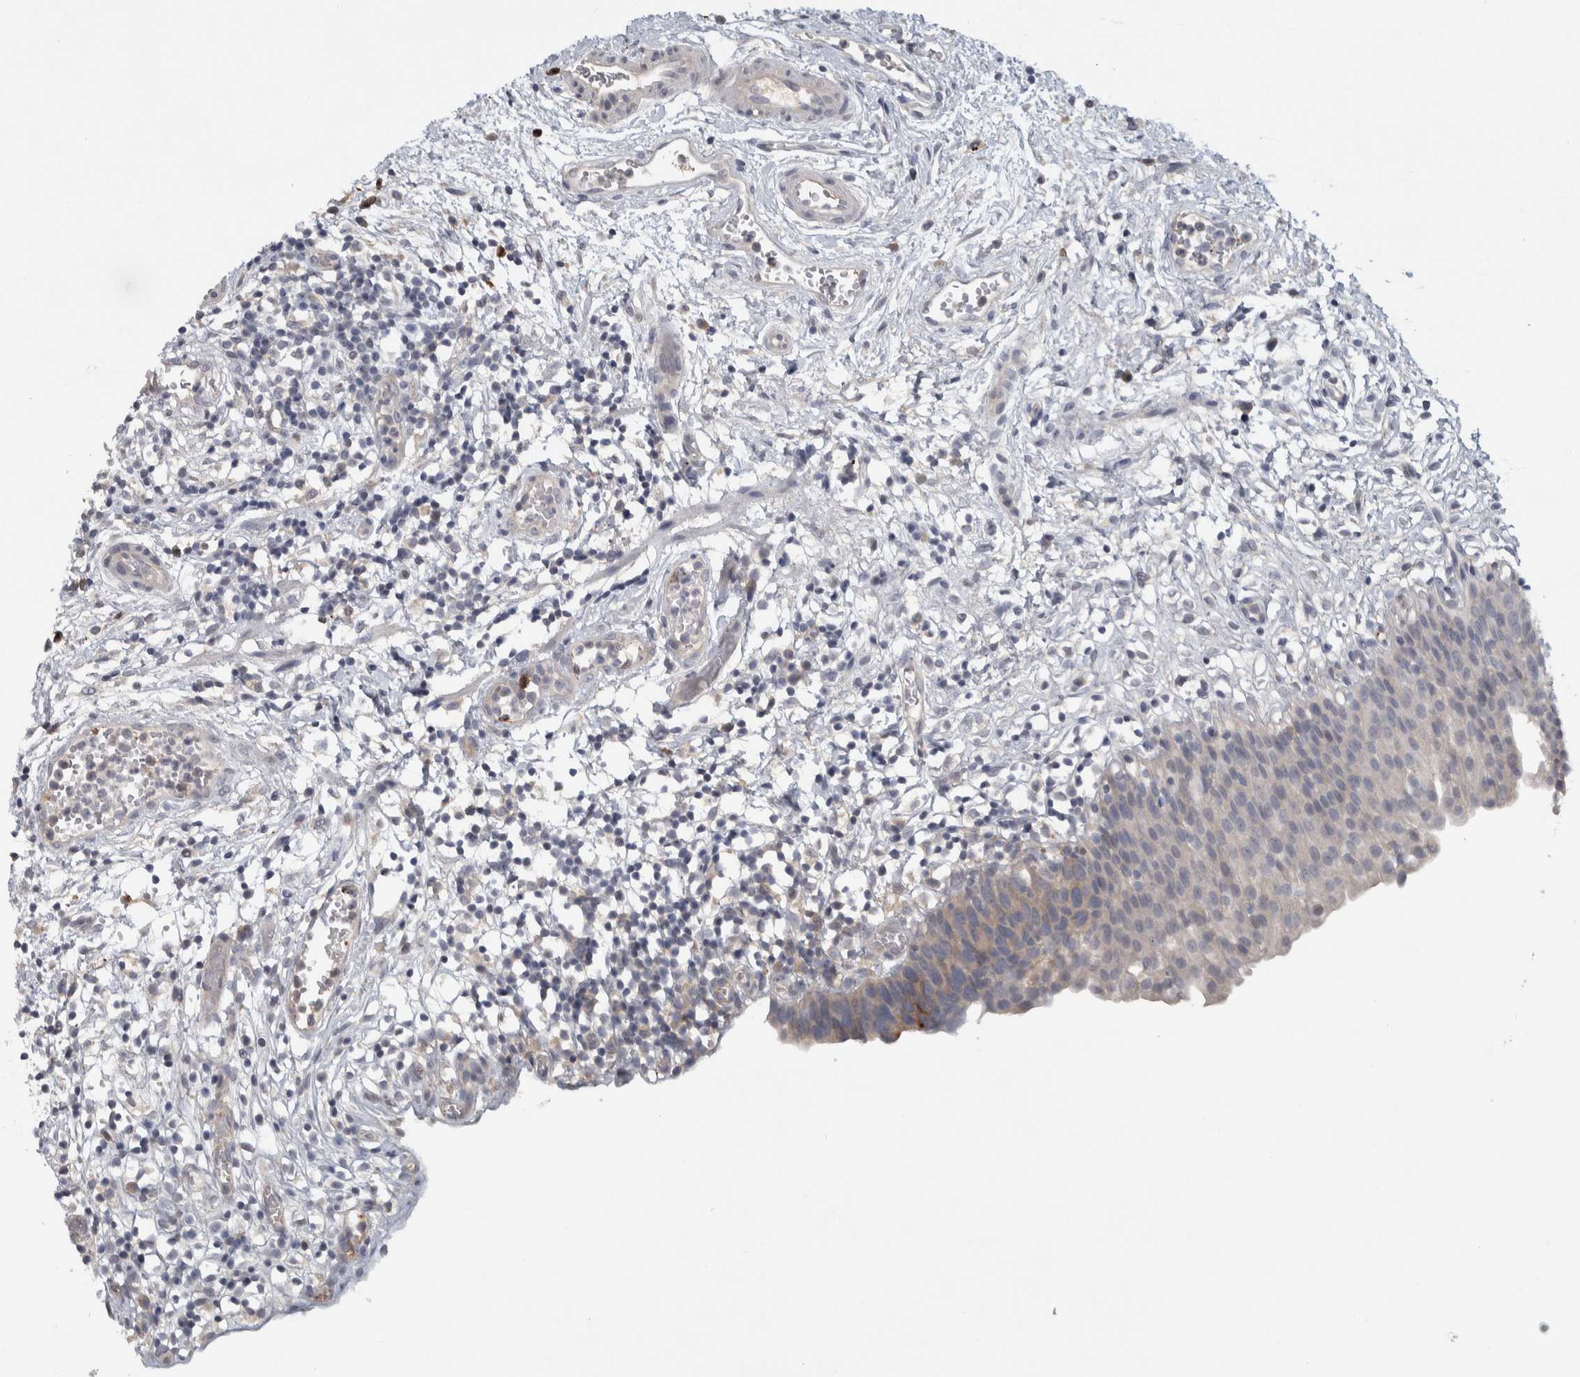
{"staining": {"intensity": "negative", "quantity": "none", "location": "none"}, "tissue": "urinary bladder", "cell_type": "Urothelial cells", "image_type": "normal", "snomed": [{"axis": "morphology", "description": "Normal tissue, NOS"}, {"axis": "topography", "description": "Urinary bladder"}], "caption": "Human urinary bladder stained for a protein using IHC reveals no staining in urothelial cells.", "gene": "ADPRM", "patient": {"sex": "male", "age": 37}}